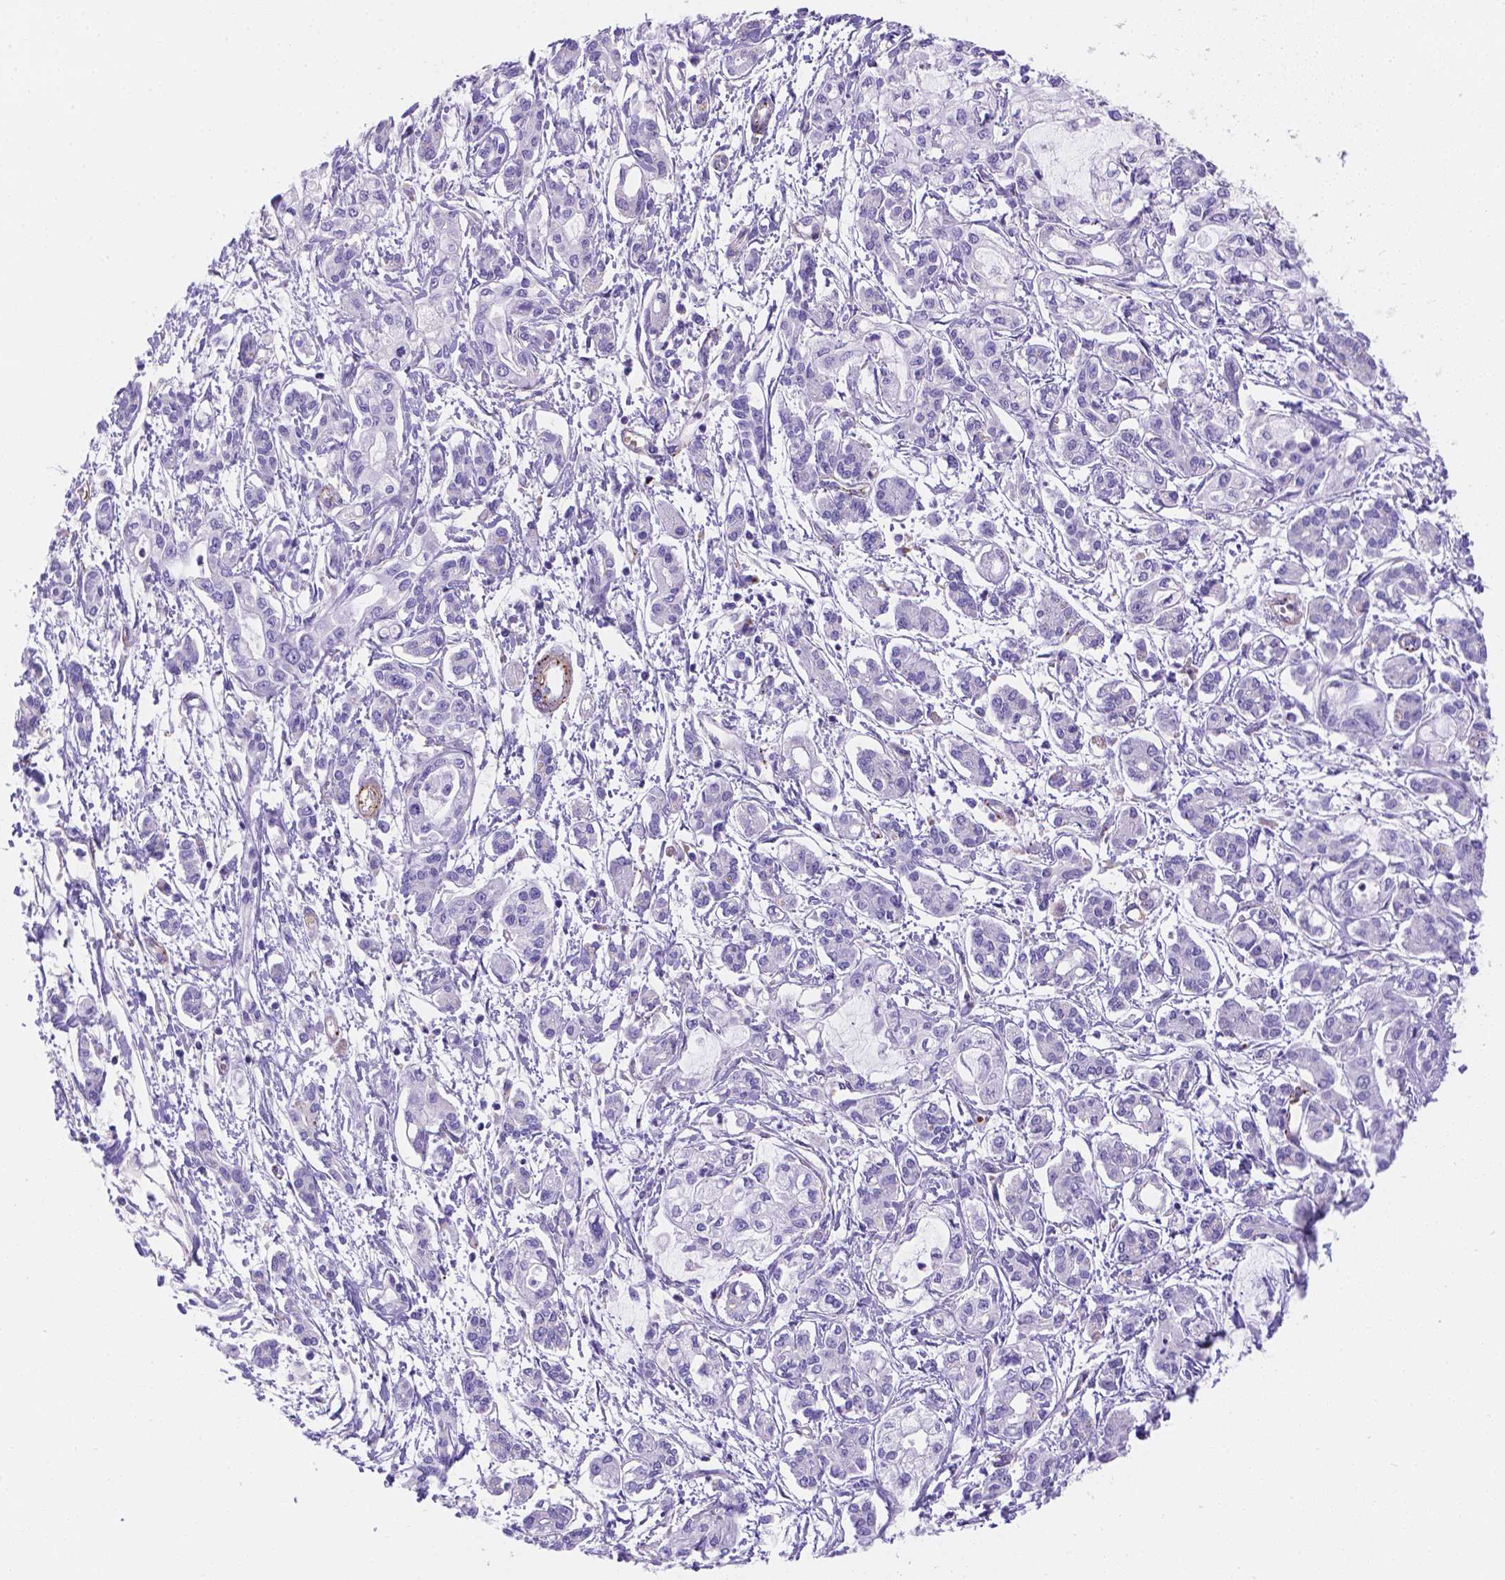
{"staining": {"intensity": "negative", "quantity": "none", "location": "none"}, "tissue": "pancreatic cancer", "cell_type": "Tumor cells", "image_type": "cancer", "snomed": [{"axis": "morphology", "description": "Adenocarcinoma, NOS"}, {"axis": "topography", "description": "Pancreas"}], "caption": "IHC micrograph of pancreatic adenocarcinoma stained for a protein (brown), which exhibits no expression in tumor cells.", "gene": "SLC40A1", "patient": {"sex": "male", "age": 54}}